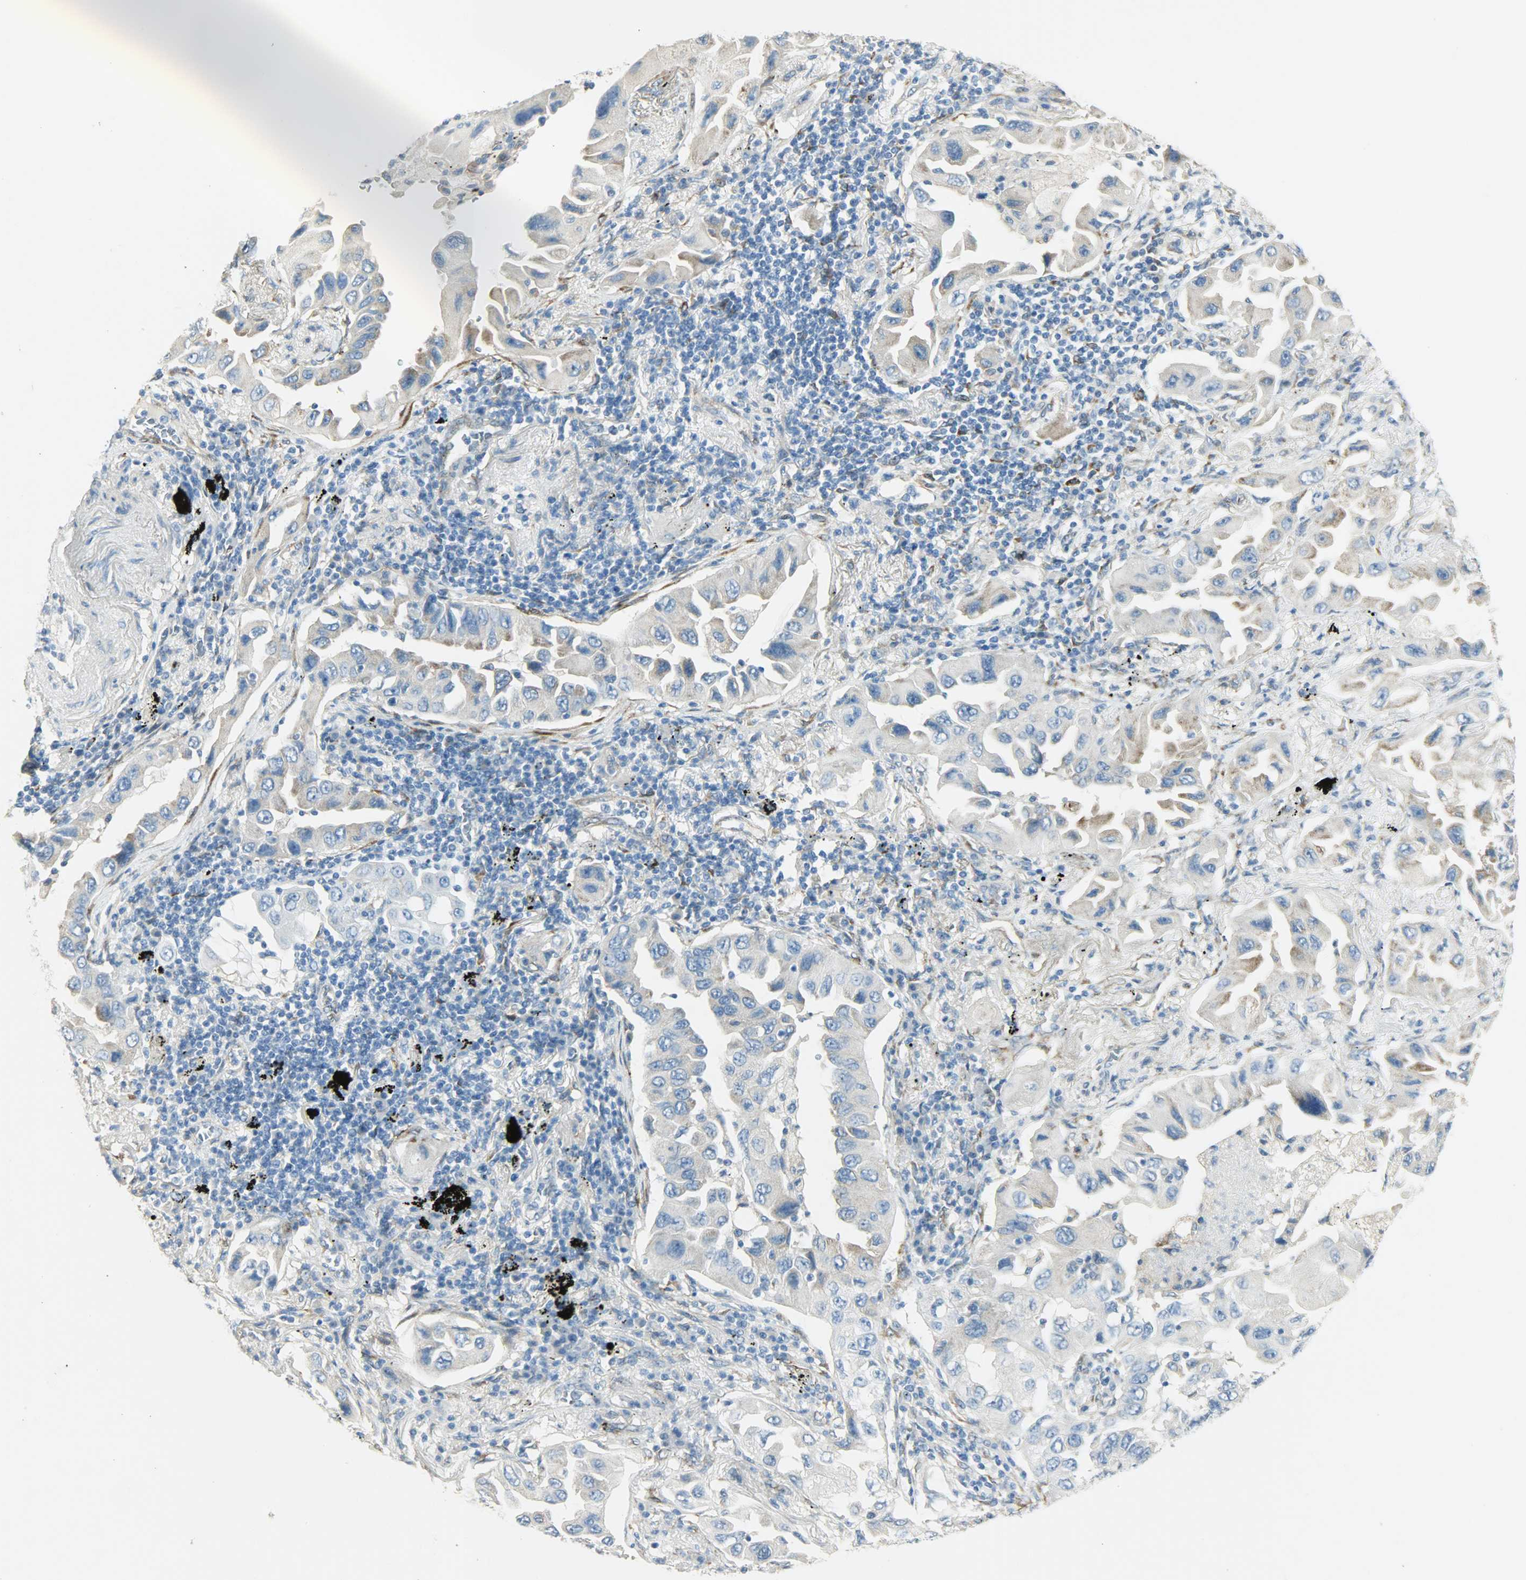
{"staining": {"intensity": "moderate", "quantity": "<25%", "location": "cytoplasmic/membranous"}, "tissue": "lung cancer", "cell_type": "Tumor cells", "image_type": "cancer", "snomed": [{"axis": "morphology", "description": "Adenocarcinoma, NOS"}, {"axis": "topography", "description": "Lung"}], "caption": "About <25% of tumor cells in lung cancer show moderate cytoplasmic/membranous protein positivity as visualized by brown immunohistochemical staining.", "gene": "PKD2", "patient": {"sex": "female", "age": 65}}